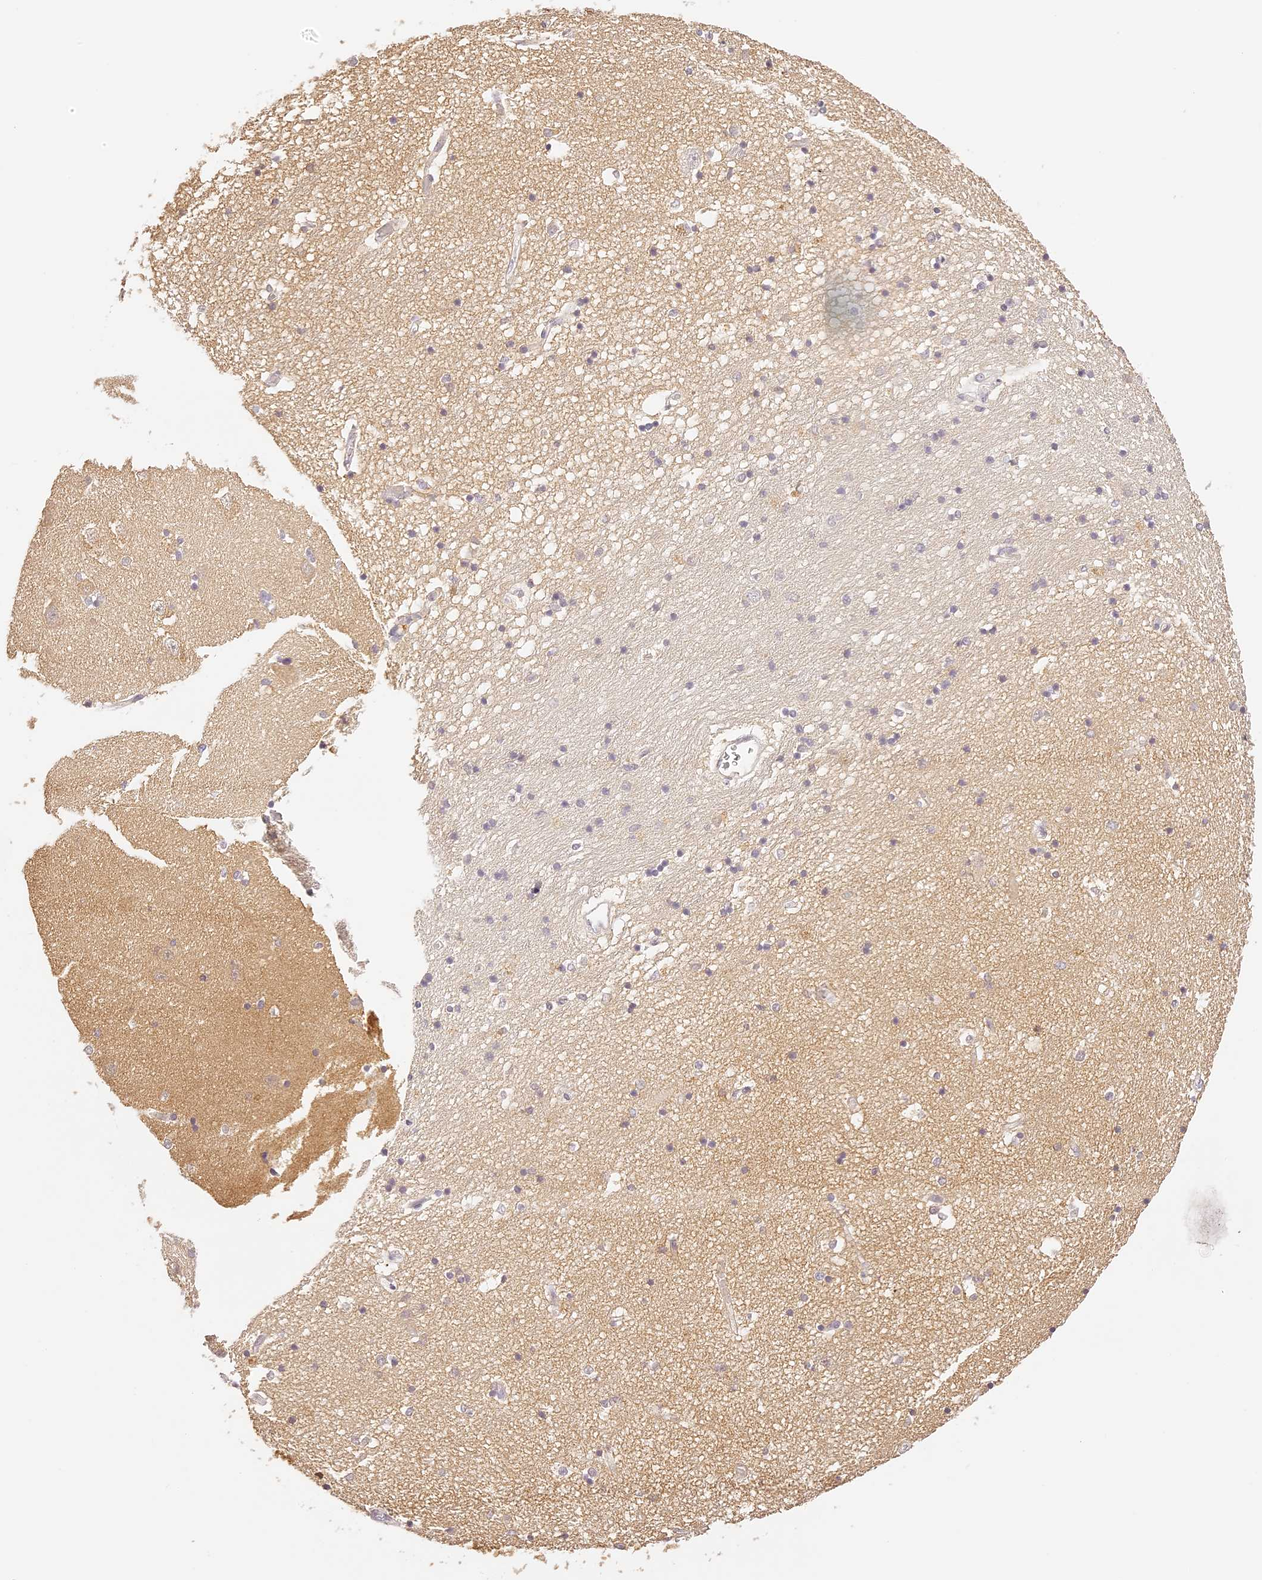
{"staining": {"intensity": "negative", "quantity": "none", "location": "none"}, "tissue": "hippocampus", "cell_type": "Glial cells", "image_type": "normal", "snomed": [{"axis": "morphology", "description": "Normal tissue, NOS"}, {"axis": "topography", "description": "Hippocampus"}], "caption": "IHC of normal human hippocampus exhibits no staining in glial cells.", "gene": "TRIM45", "patient": {"sex": "male", "age": 45}}